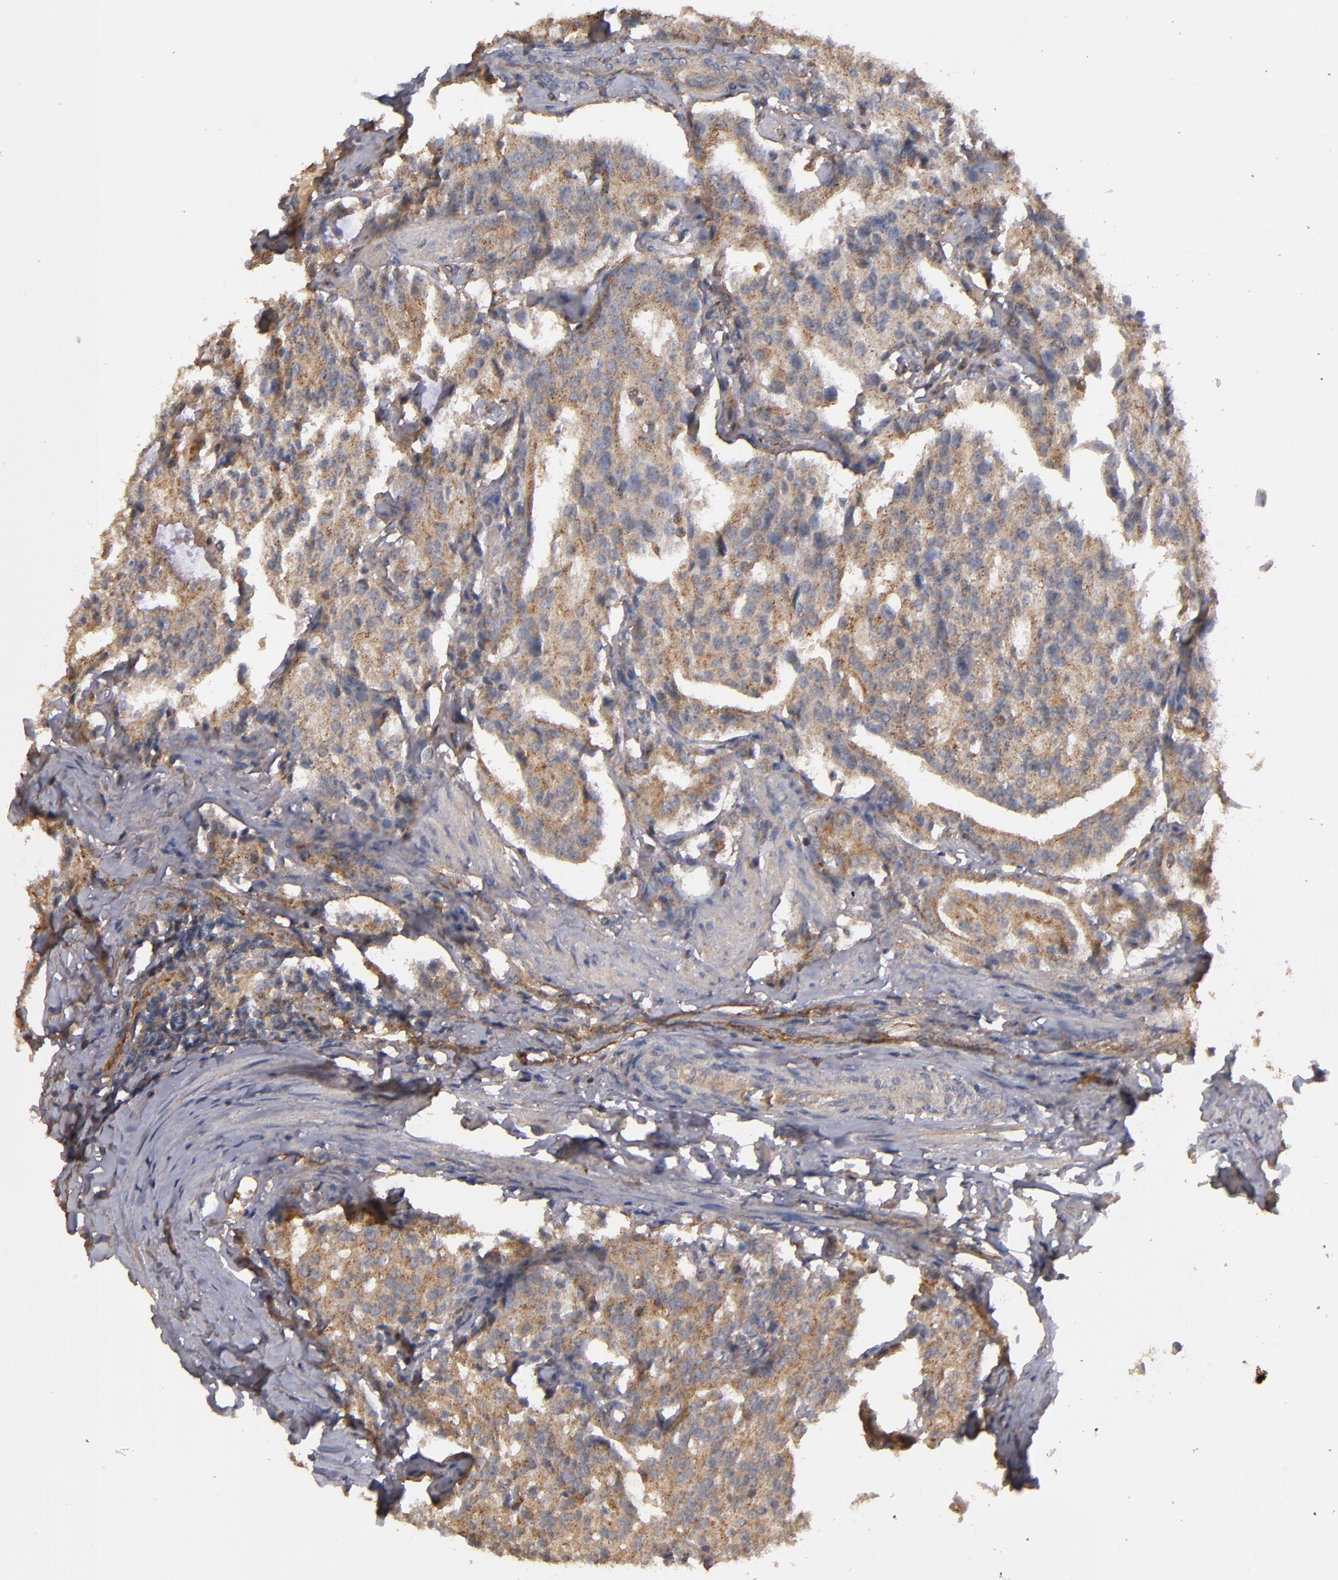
{"staining": {"intensity": "strong", "quantity": ">75%", "location": "cytoplasmic/membranous"}, "tissue": "prostate cancer", "cell_type": "Tumor cells", "image_type": "cancer", "snomed": [{"axis": "morphology", "description": "Adenocarcinoma, Medium grade"}, {"axis": "topography", "description": "Prostate"}], "caption": "Immunohistochemistry histopathology image of human prostate cancer (adenocarcinoma (medium-grade)) stained for a protein (brown), which shows high levels of strong cytoplasmic/membranous staining in approximately >75% of tumor cells.", "gene": "DIPK2B", "patient": {"sex": "male", "age": 72}}